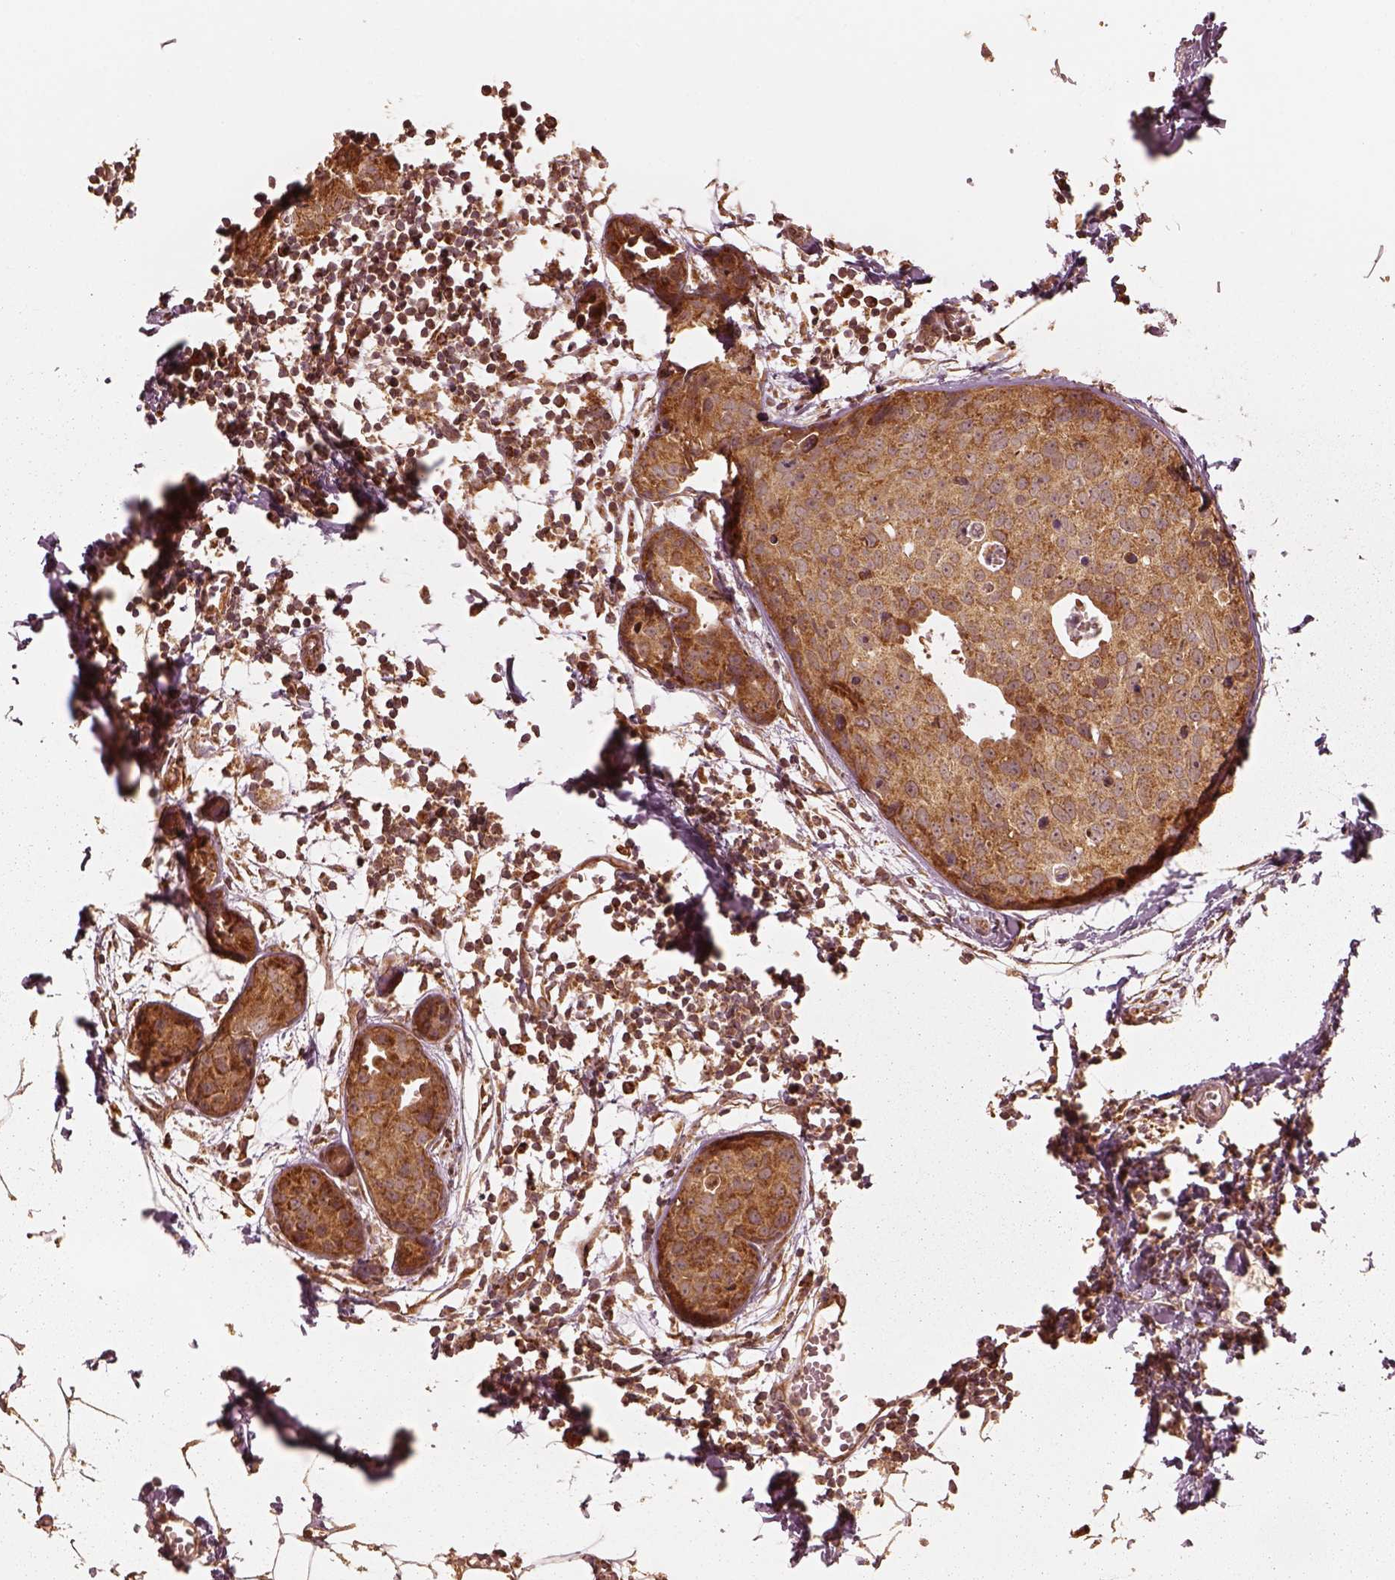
{"staining": {"intensity": "moderate", "quantity": ">75%", "location": "cytoplasmic/membranous"}, "tissue": "breast cancer", "cell_type": "Tumor cells", "image_type": "cancer", "snomed": [{"axis": "morphology", "description": "Duct carcinoma"}, {"axis": "topography", "description": "Breast"}], "caption": "This is a micrograph of immunohistochemistry (IHC) staining of breast invasive ductal carcinoma, which shows moderate positivity in the cytoplasmic/membranous of tumor cells.", "gene": "DNAJC25", "patient": {"sex": "female", "age": 38}}